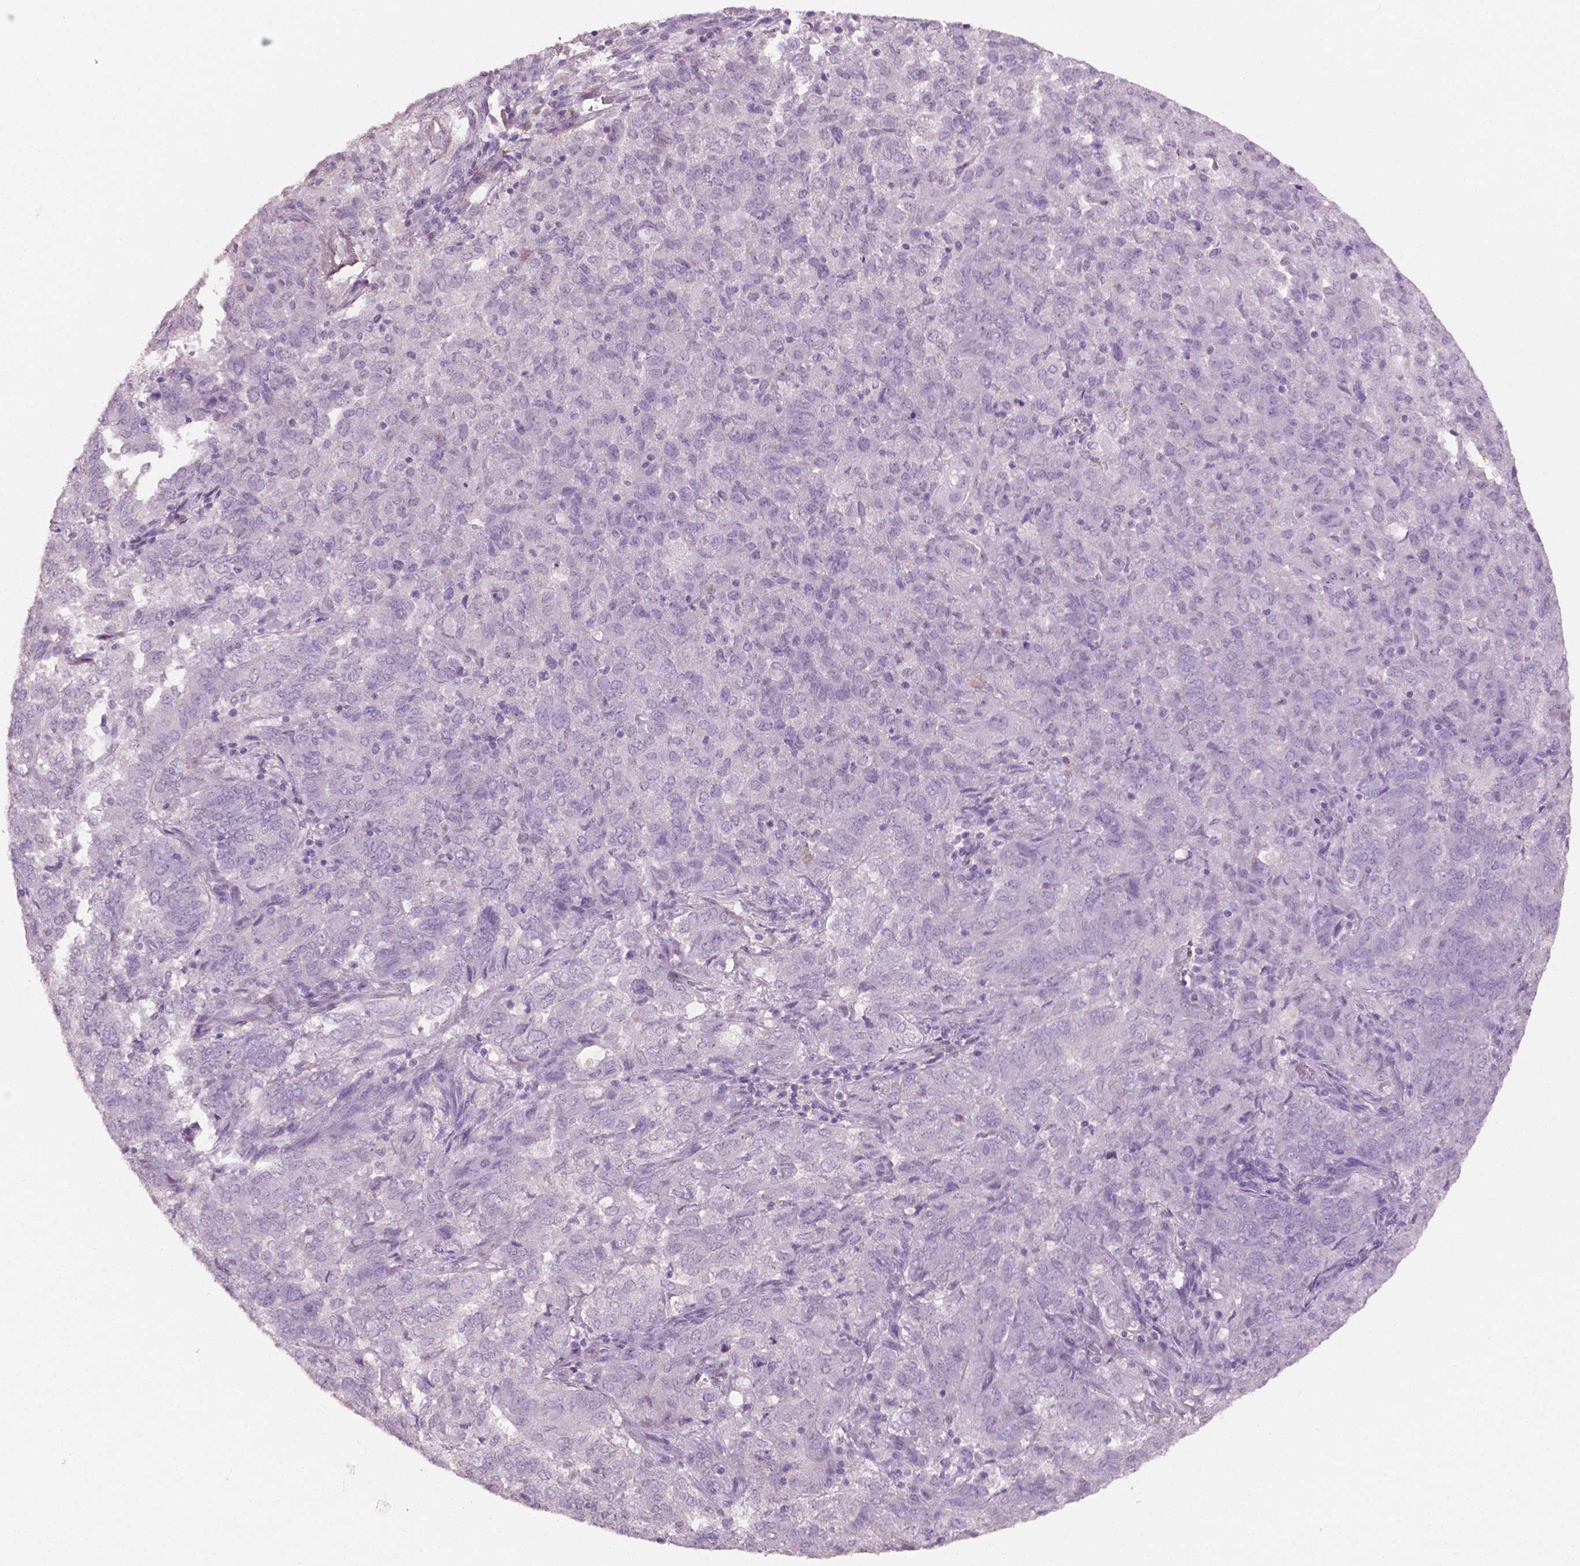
{"staining": {"intensity": "negative", "quantity": "none", "location": "none"}, "tissue": "endometrial cancer", "cell_type": "Tumor cells", "image_type": "cancer", "snomed": [{"axis": "morphology", "description": "Adenocarcinoma, NOS"}, {"axis": "topography", "description": "Endometrium"}], "caption": "Endometrial cancer (adenocarcinoma) was stained to show a protein in brown. There is no significant positivity in tumor cells.", "gene": "DLG2", "patient": {"sex": "female", "age": 72}}